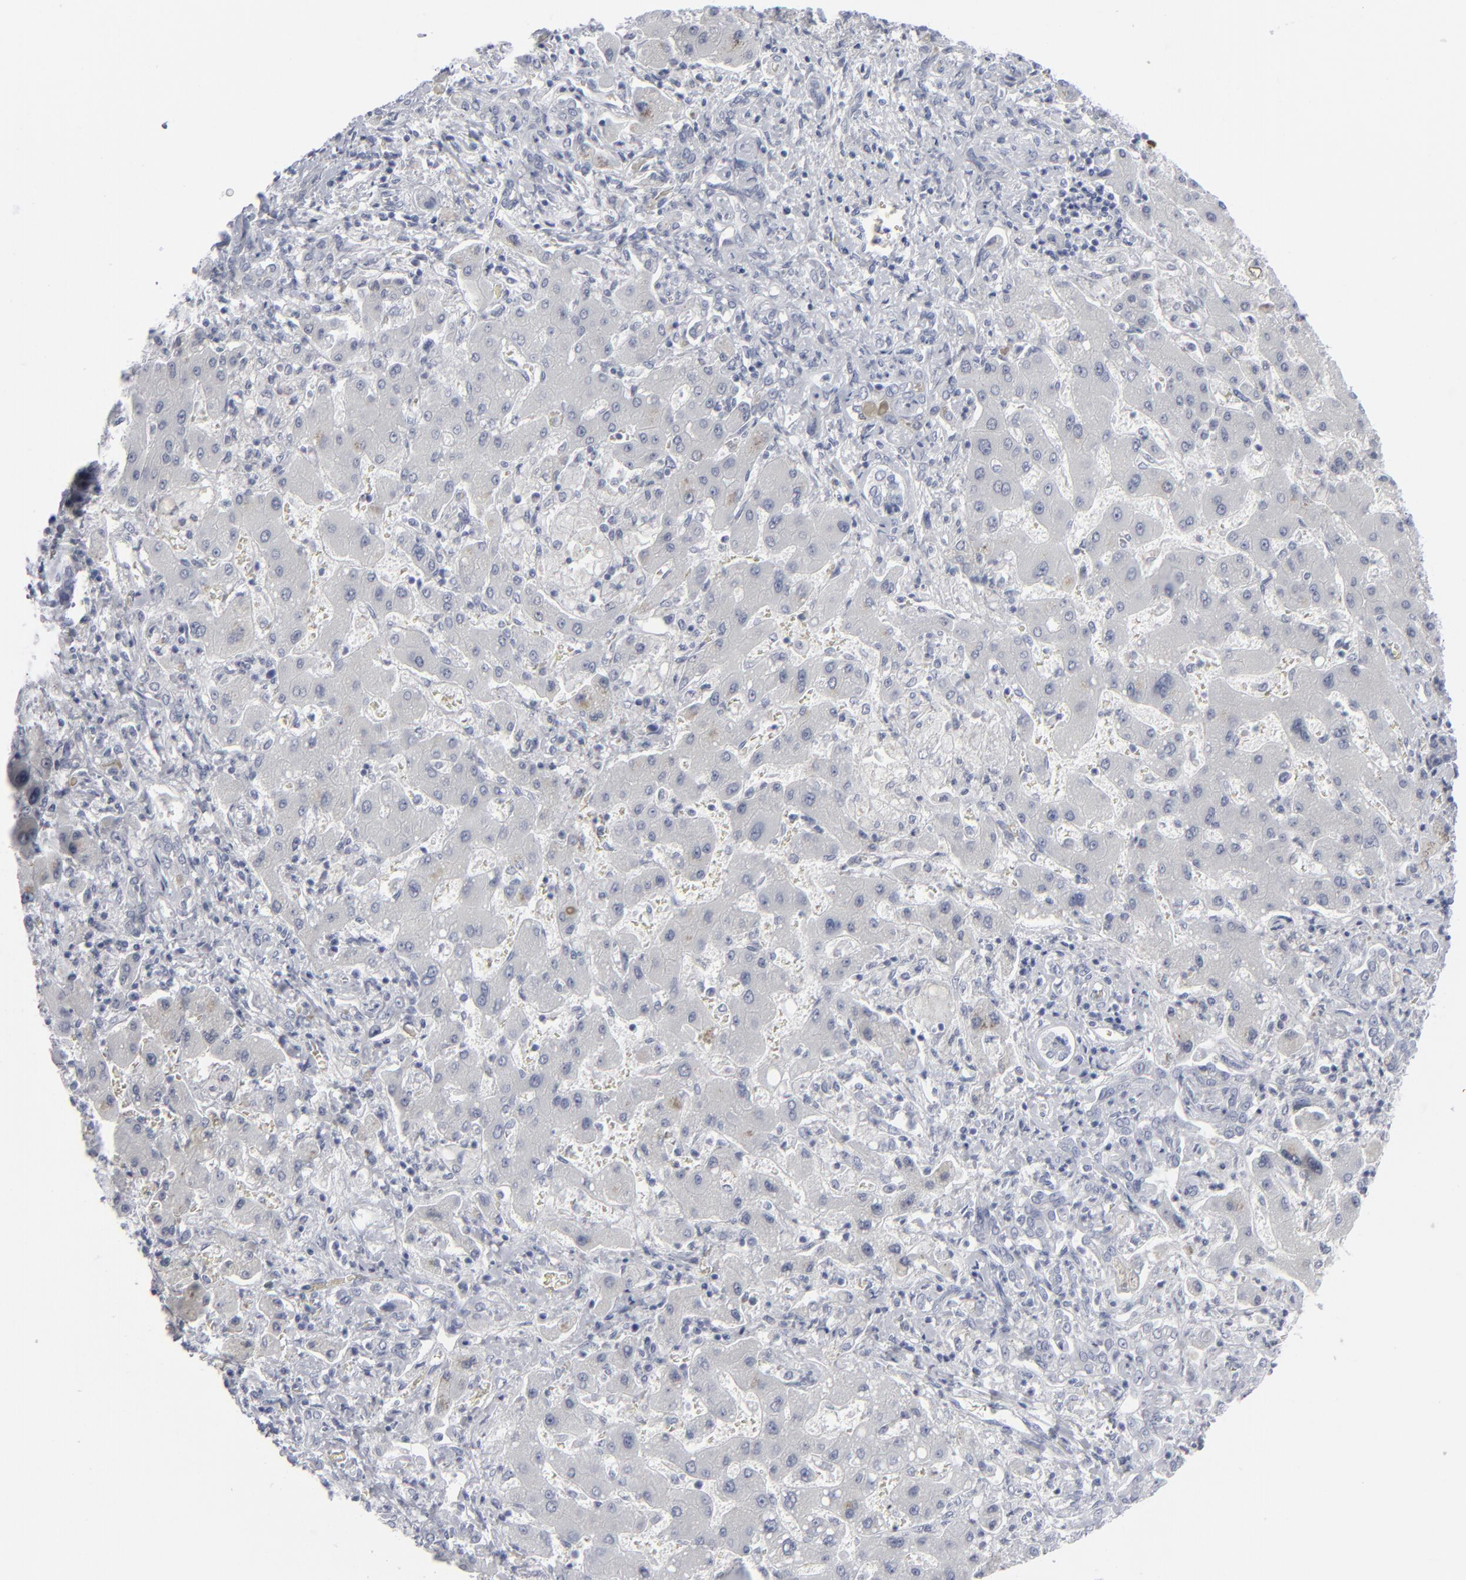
{"staining": {"intensity": "negative", "quantity": "none", "location": "none"}, "tissue": "liver cancer", "cell_type": "Tumor cells", "image_type": "cancer", "snomed": [{"axis": "morphology", "description": "Cholangiocarcinoma"}, {"axis": "topography", "description": "Liver"}], "caption": "Liver cholangiocarcinoma was stained to show a protein in brown. There is no significant expression in tumor cells.", "gene": "MSLN", "patient": {"sex": "male", "age": 50}}